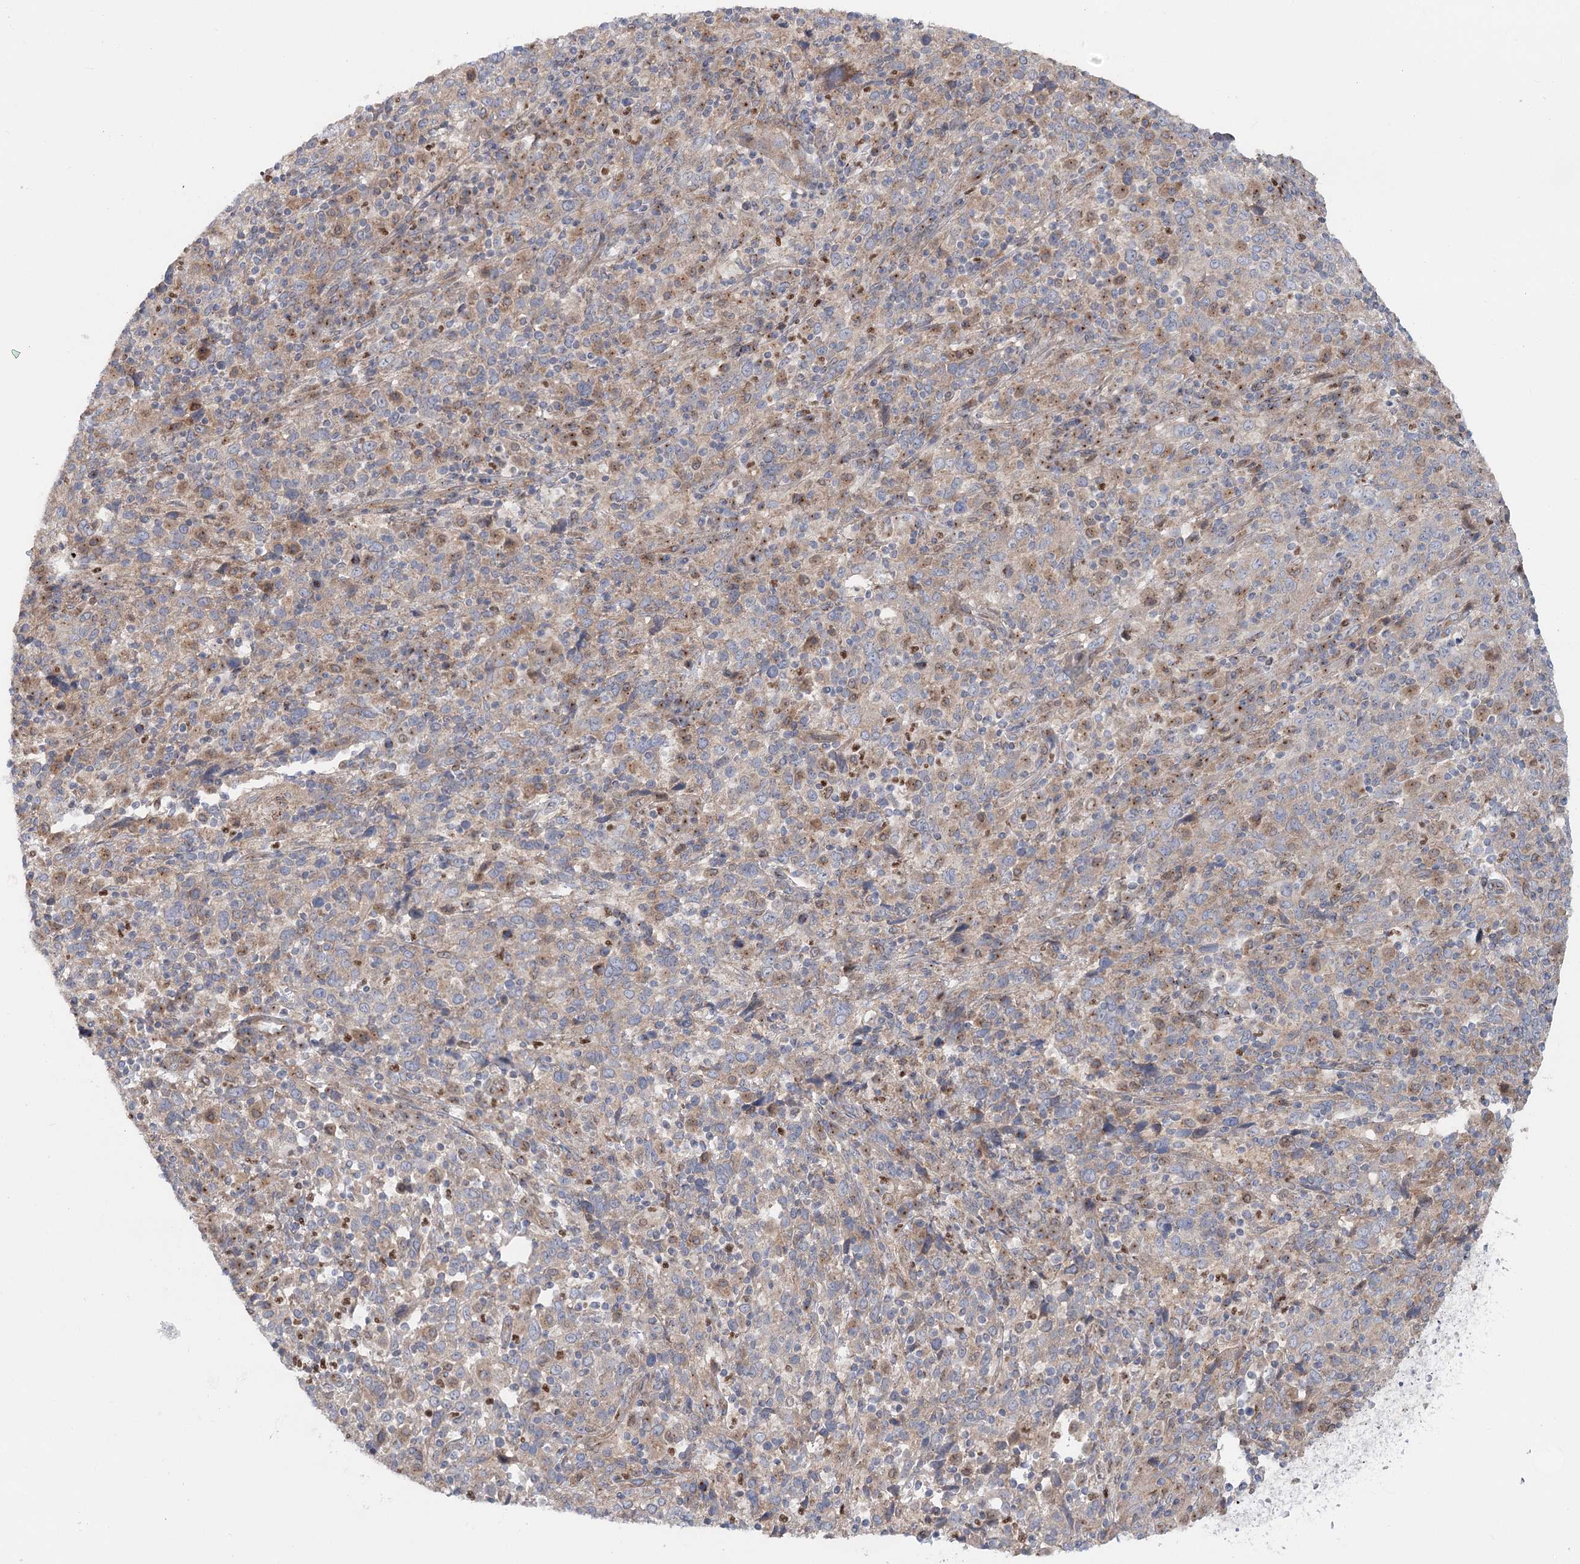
{"staining": {"intensity": "negative", "quantity": "none", "location": "none"}, "tissue": "cervical cancer", "cell_type": "Tumor cells", "image_type": "cancer", "snomed": [{"axis": "morphology", "description": "Squamous cell carcinoma, NOS"}, {"axis": "topography", "description": "Cervix"}], "caption": "Cervical cancer stained for a protein using immunohistochemistry shows no positivity tumor cells.", "gene": "SCN11A", "patient": {"sex": "female", "age": 46}}